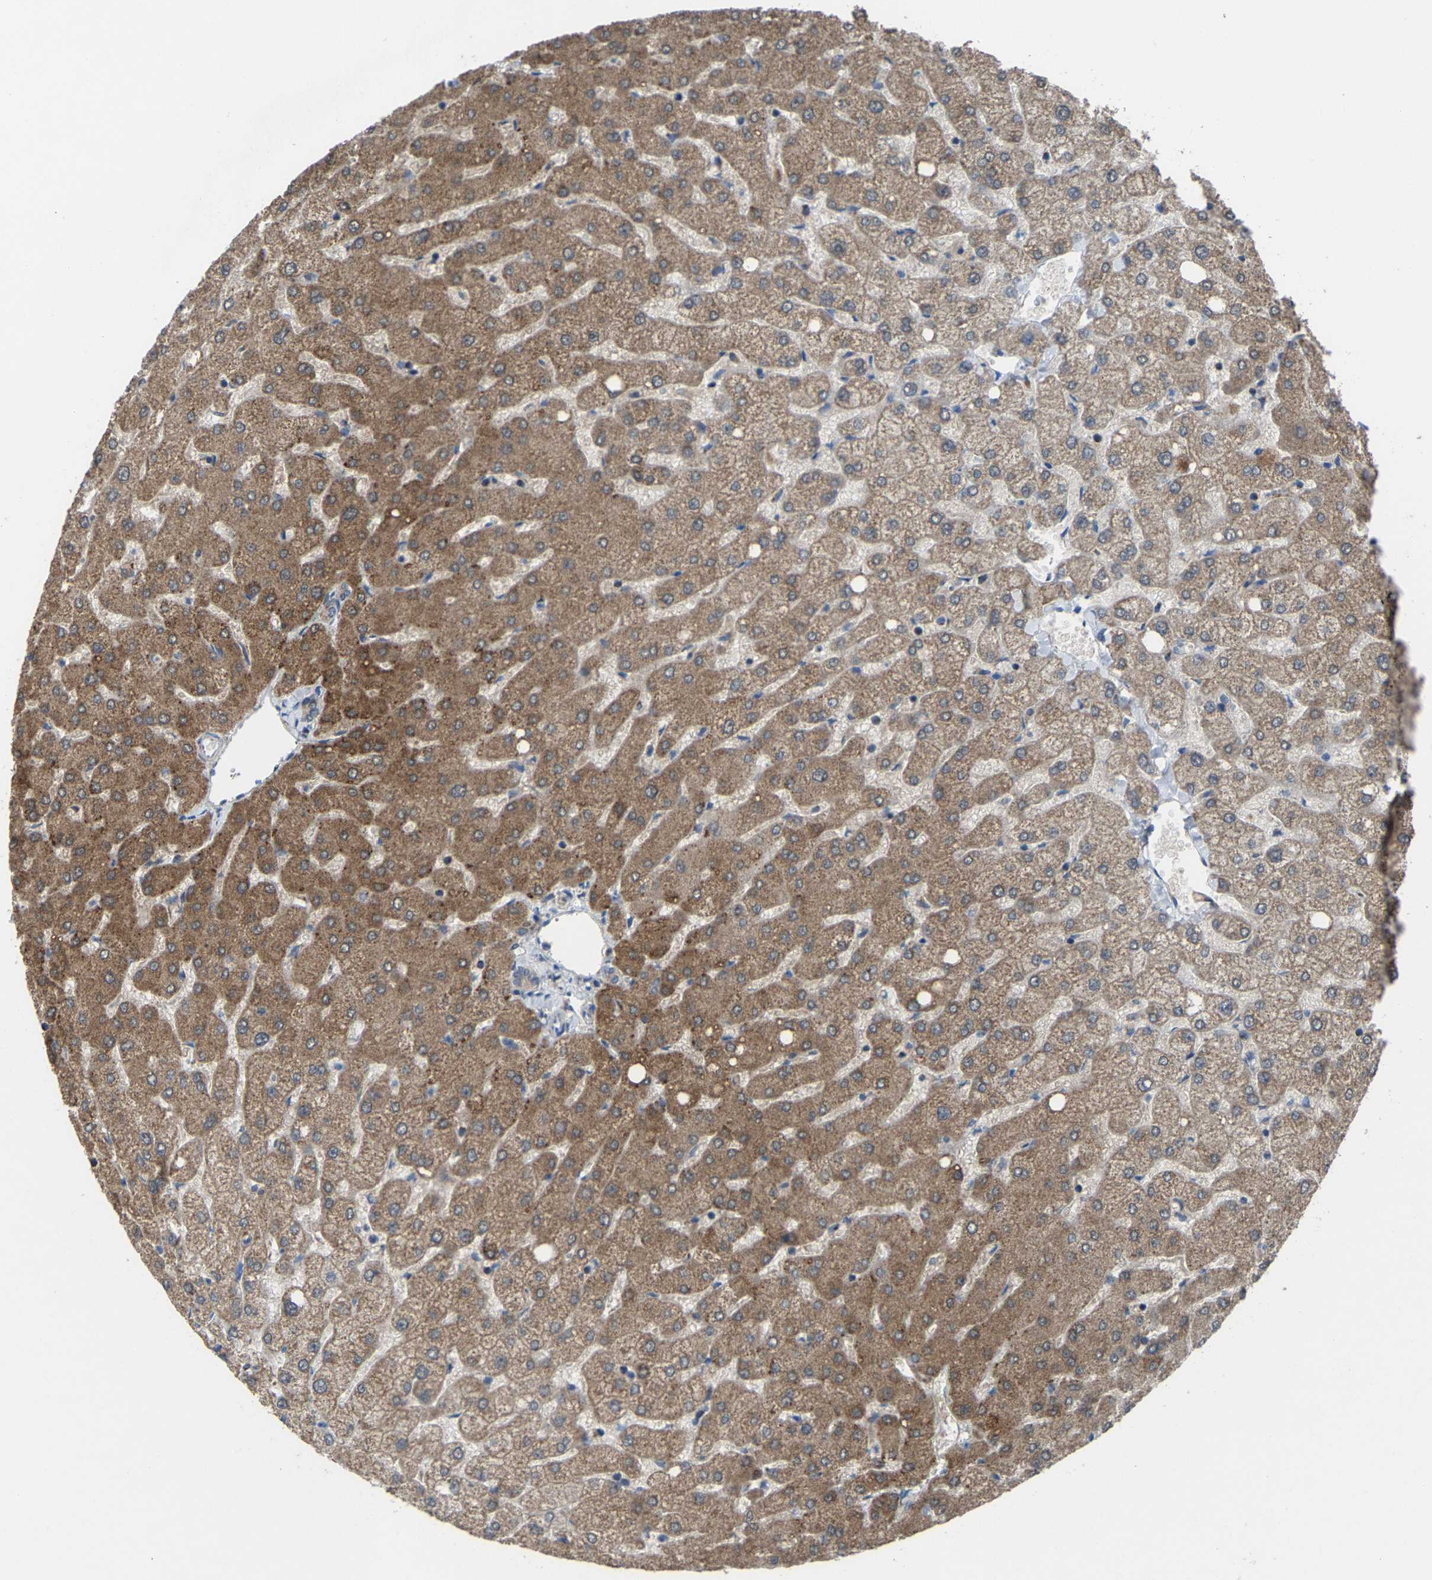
{"staining": {"intensity": "weak", "quantity": "25%-75%", "location": "cytoplasmic/membranous"}, "tissue": "liver", "cell_type": "Cholangiocytes", "image_type": "normal", "snomed": [{"axis": "morphology", "description": "Normal tissue, NOS"}, {"axis": "topography", "description": "Liver"}], "caption": "Immunohistochemical staining of benign liver shows low levels of weak cytoplasmic/membranous positivity in about 25%-75% of cholangiocytes. (Brightfield microscopy of DAB IHC at high magnification).", "gene": "CANT1", "patient": {"sex": "female", "age": 54}}